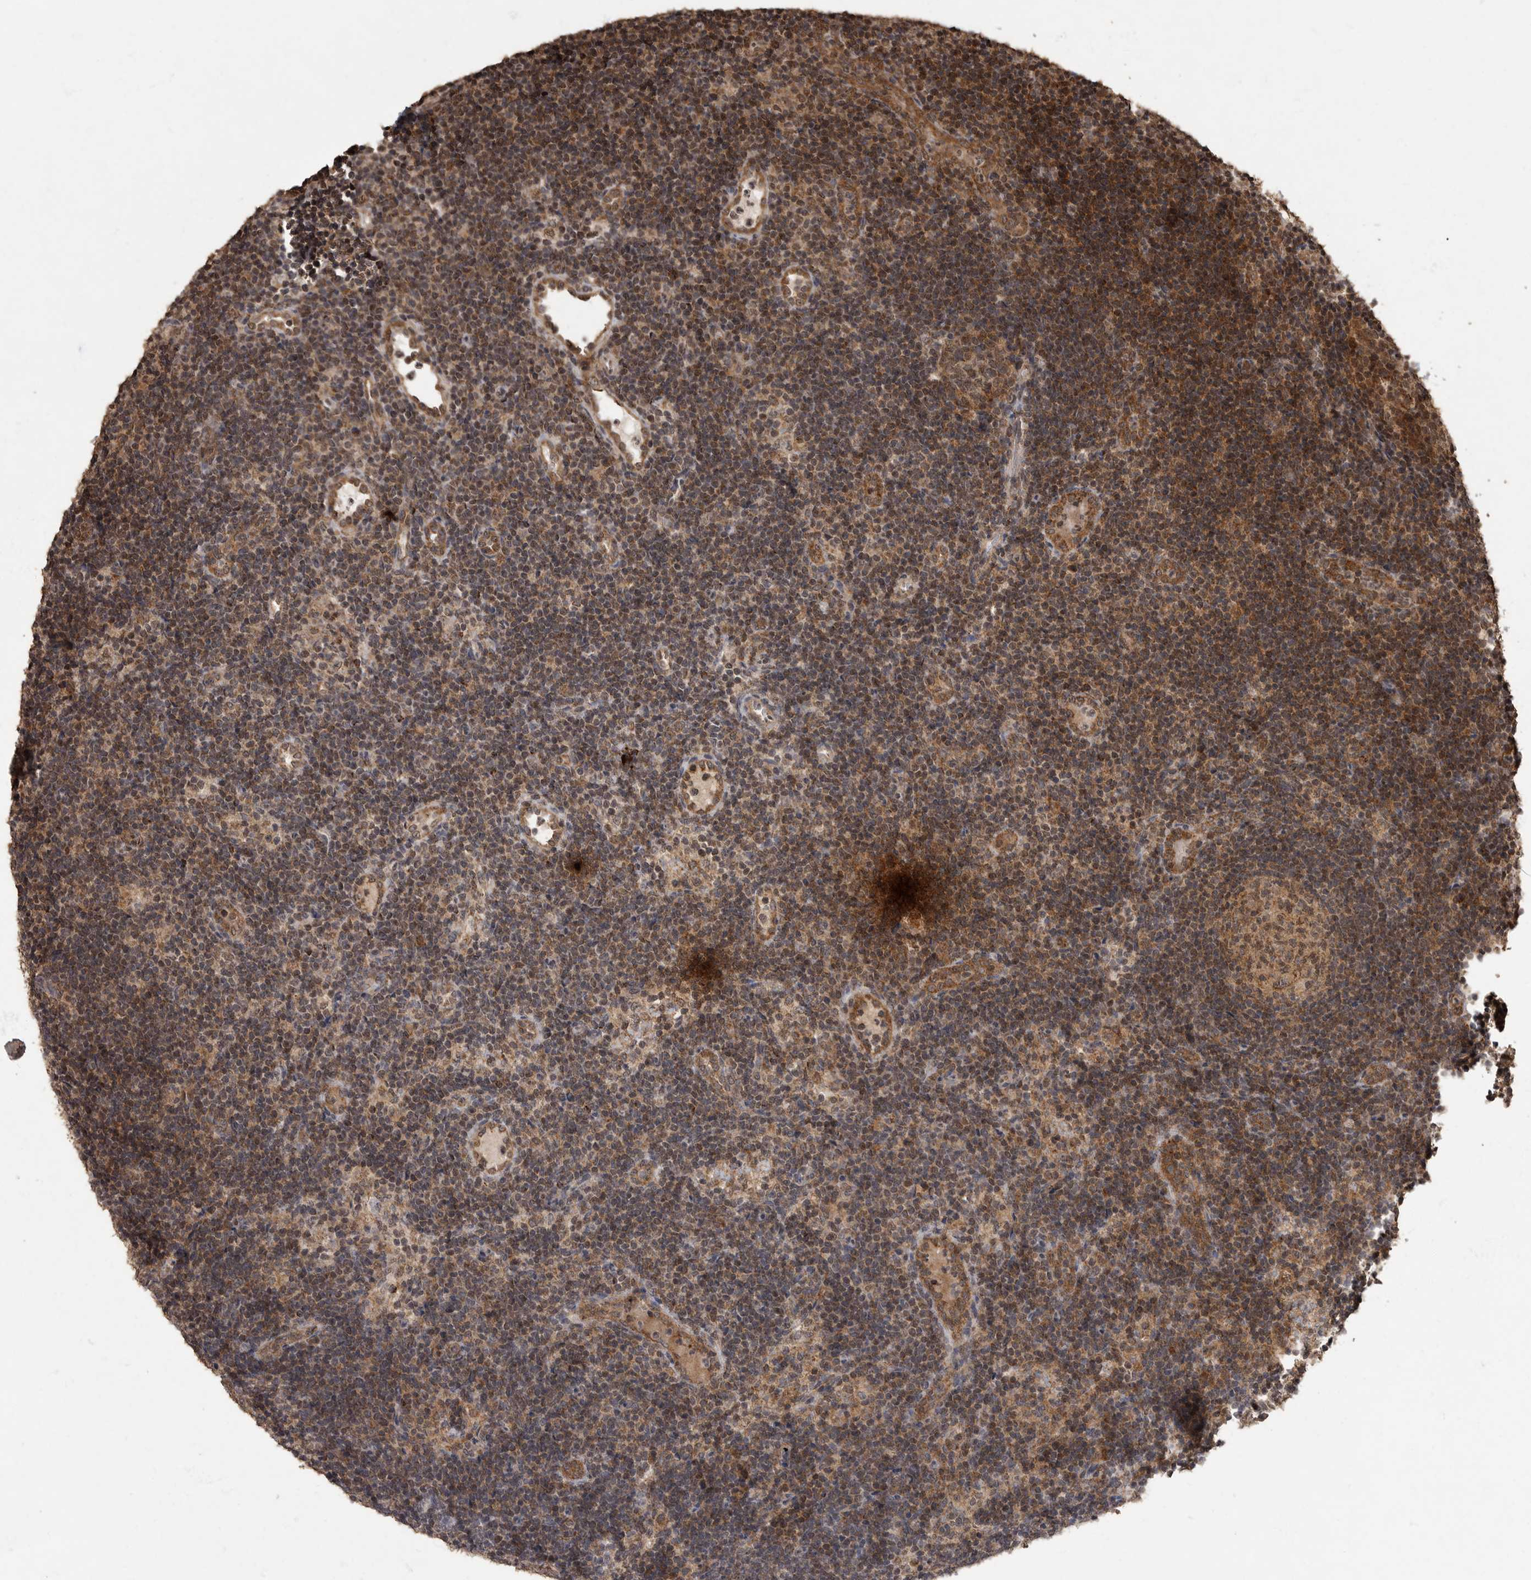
{"staining": {"intensity": "weak", "quantity": ">75%", "location": "cytoplasmic/membranous,nuclear"}, "tissue": "lymph node", "cell_type": "Germinal center cells", "image_type": "normal", "snomed": [{"axis": "morphology", "description": "Normal tissue, NOS"}, {"axis": "topography", "description": "Lymph node"}], "caption": "Immunohistochemistry (IHC) of benign human lymph node shows low levels of weak cytoplasmic/membranous,nuclear staining in approximately >75% of germinal center cells.", "gene": "MAFG", "patient": {"sex": "female", "age": 22}}